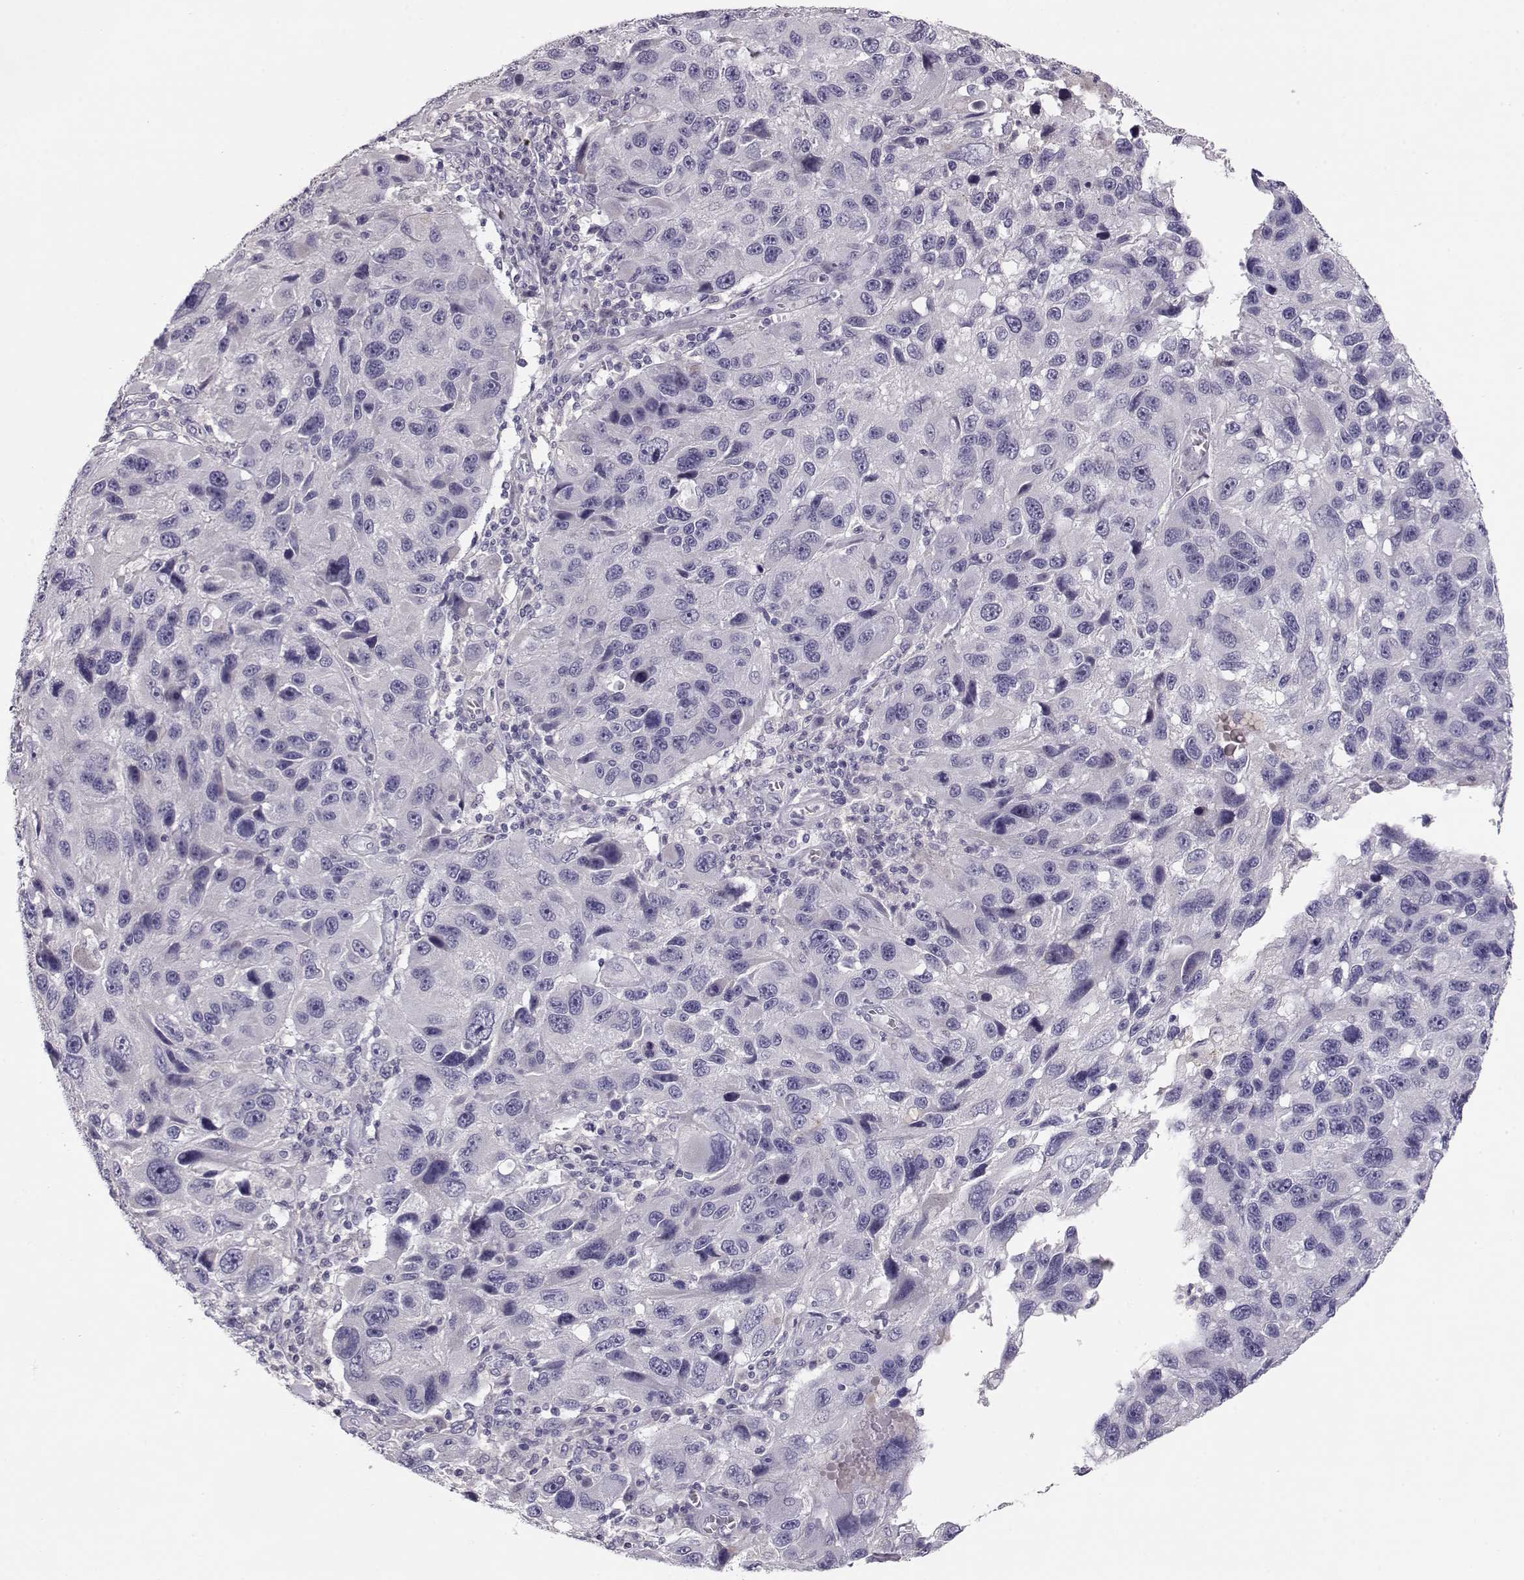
{"staining": {"intensity": "negative", "quantity": "none", "location": "none"}, "tissue": "melanoma", "cell_type": "Tumor cells", "image_type": "cancer", "snomed": [{"axis": "morphology", "description": "Malignant melanoma, NOS"}, {"axis": "topography", "description": "Skin"}], "caption": "This histopathology image is of melanoma stained with immunohistochemistry (IHC) to label a protein in brown with the nuclei are counter-stained blue. There is no staining in tumor cells. (Brightfield microscopy of DAB (3,3'-diaminobenzidine) IHC at high magnification).", "gene": "GRK1", "patient": {"sex": "male", "age": 53}}